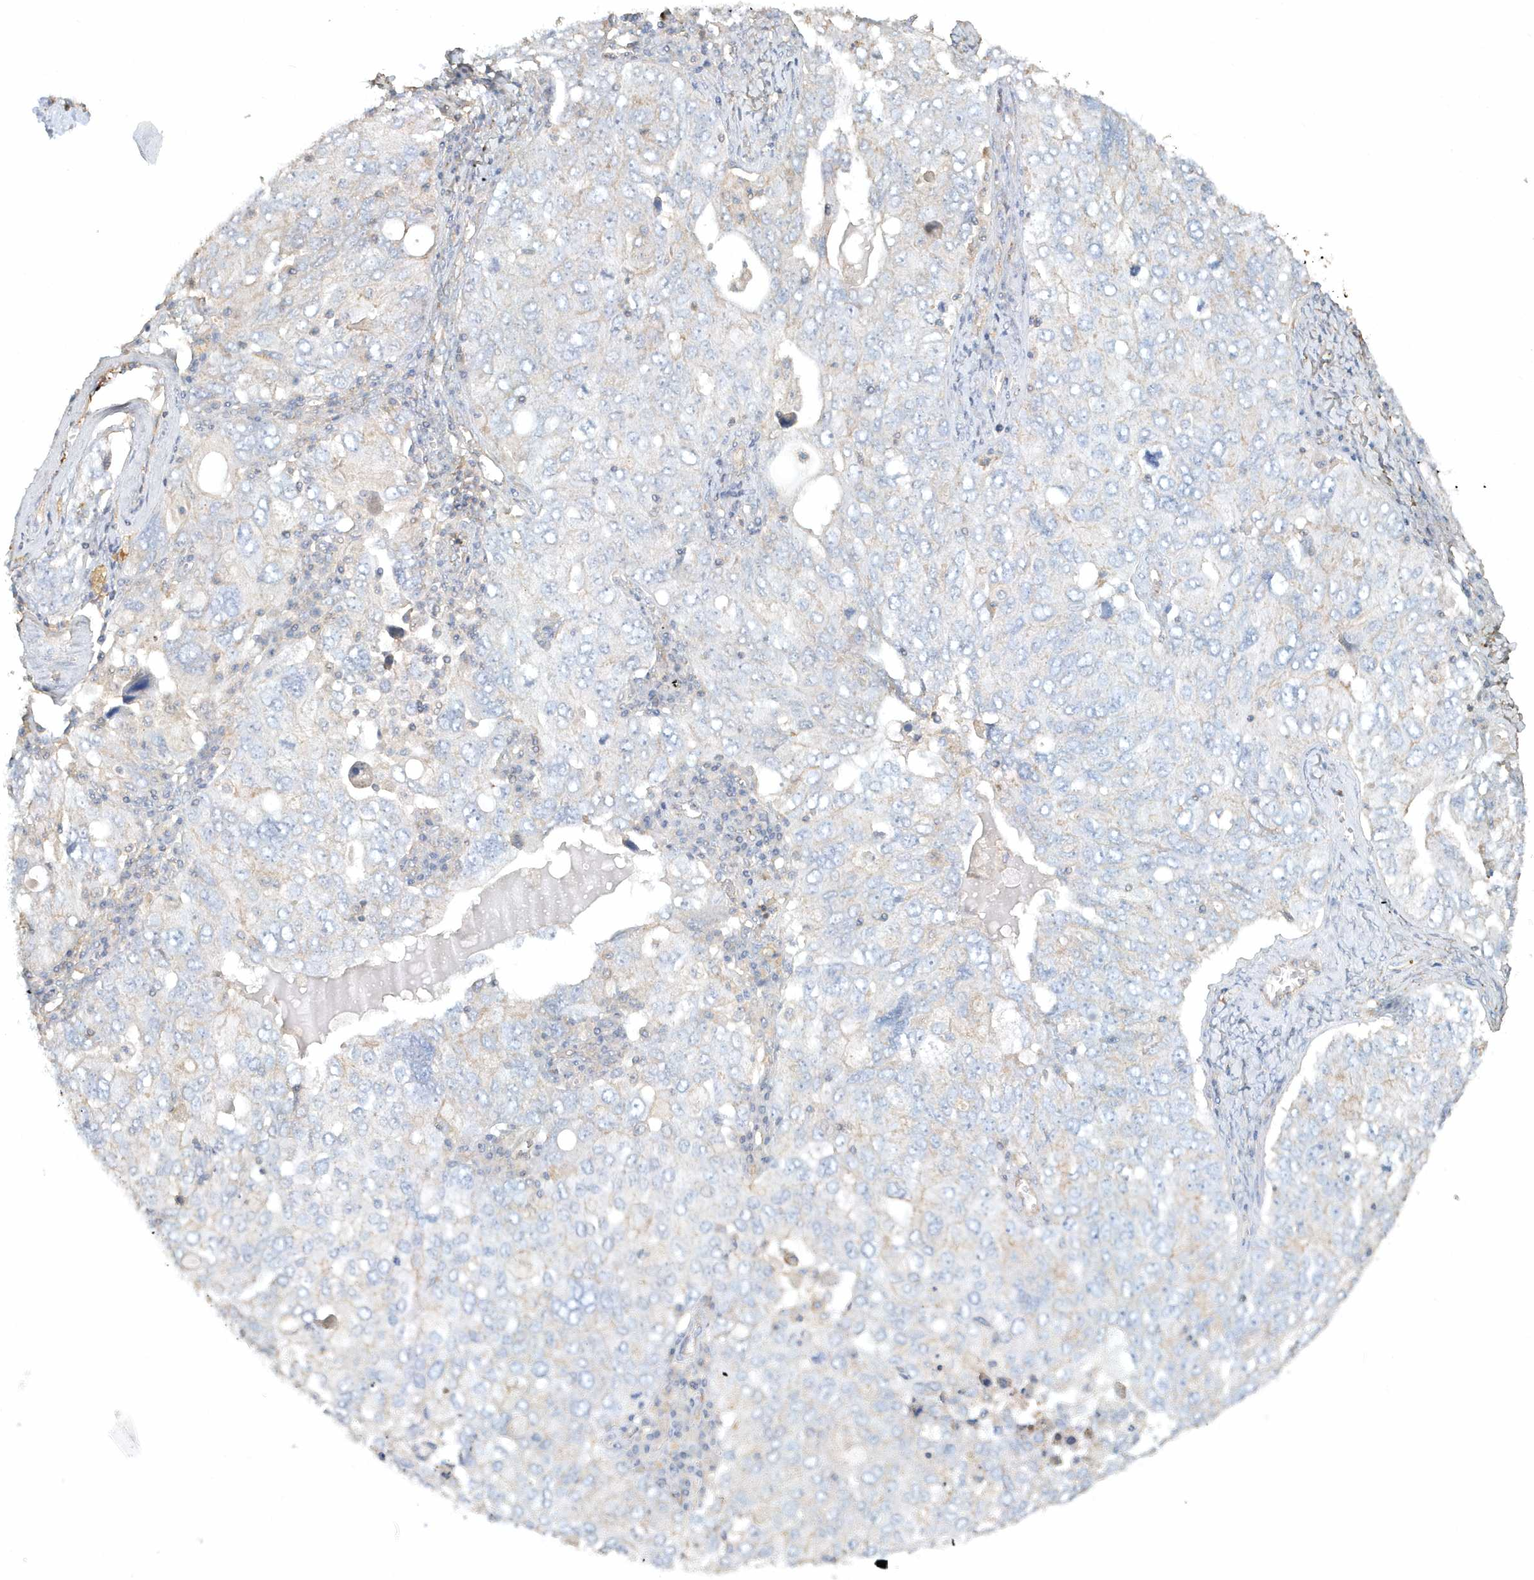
{"staining": {"intensity": "negative", "quantity": "none", "location": "none"}, "tissue": "ovarian cancer", "cell_type": "Tumor cells", "image_type": "cancer", "snomed": [{"axis": "morphology", "description": "Carcinoma, endometroid"}, {"axis": "topography", "description": "Ovary"}], "caption": "IHC photomicrograph of human endometroid carcinoma (ovarian) stained for a protein (brown), which demonstrates no positivity in tumor cells.", "gene": "MMRN1", "patient": {"sex": "female", "age": 62}}